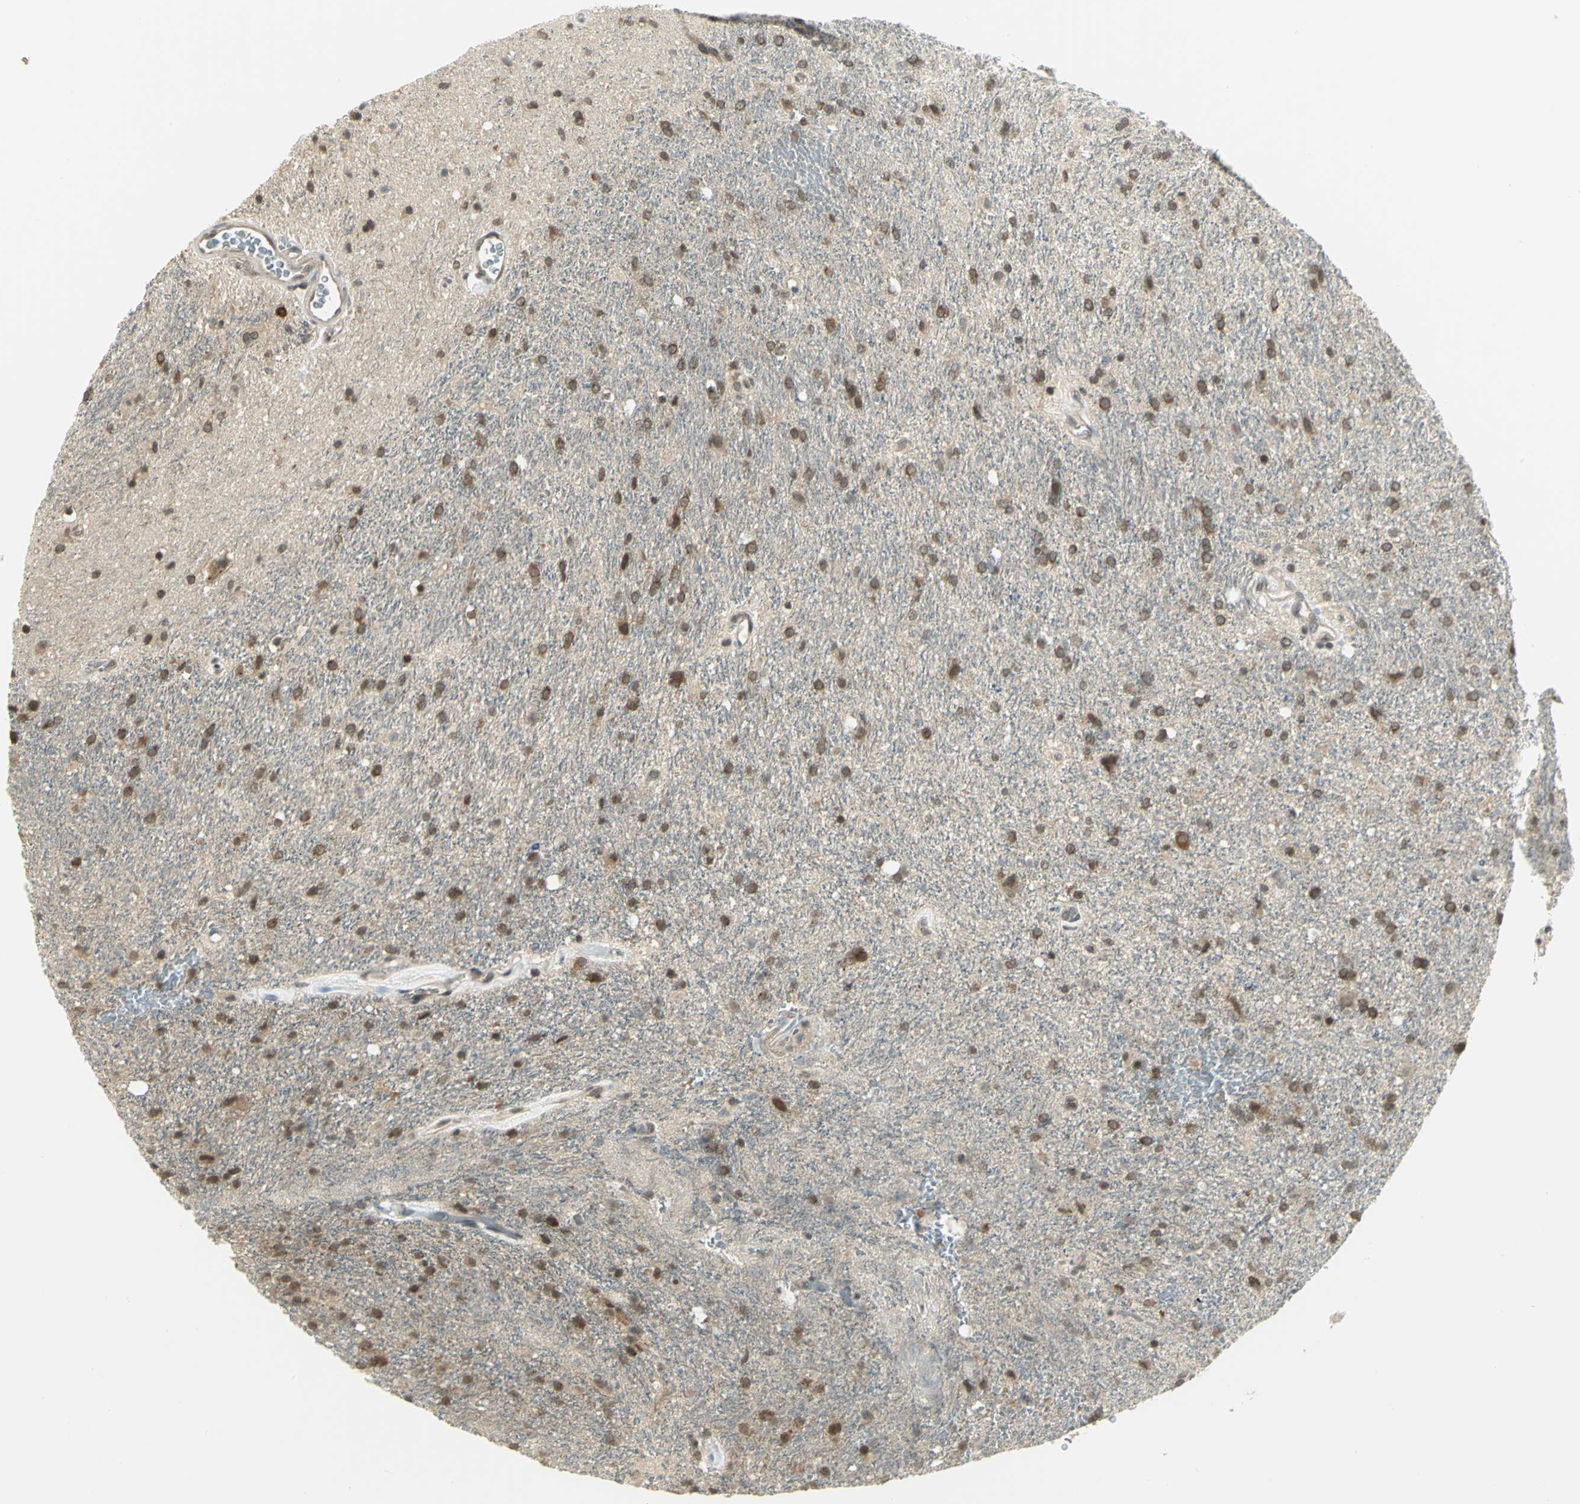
{"staining": {"intensity": "moderate", "quantity": ">75%", "location": "cytoplasmic/membranous"}, "tissue": "glioma", "cell_type": "Tumor cells", "image_type": "cancer", "snomed": [{"axis": "morphology", "description": "Normal tissue, NOS"}, {"axis": "morphology", "description": "Glioma, malignant, High grade"}, {"axis": "topography", "description": "Cerebral cortex"}], "caption": "Malignant glioma (high-grade) tissue exhibits moderate cytoplasmic/membranous staining in about >75% of tumor cells", "gene": "CDC34", "patient": {"sex": "male", "age": 56}}